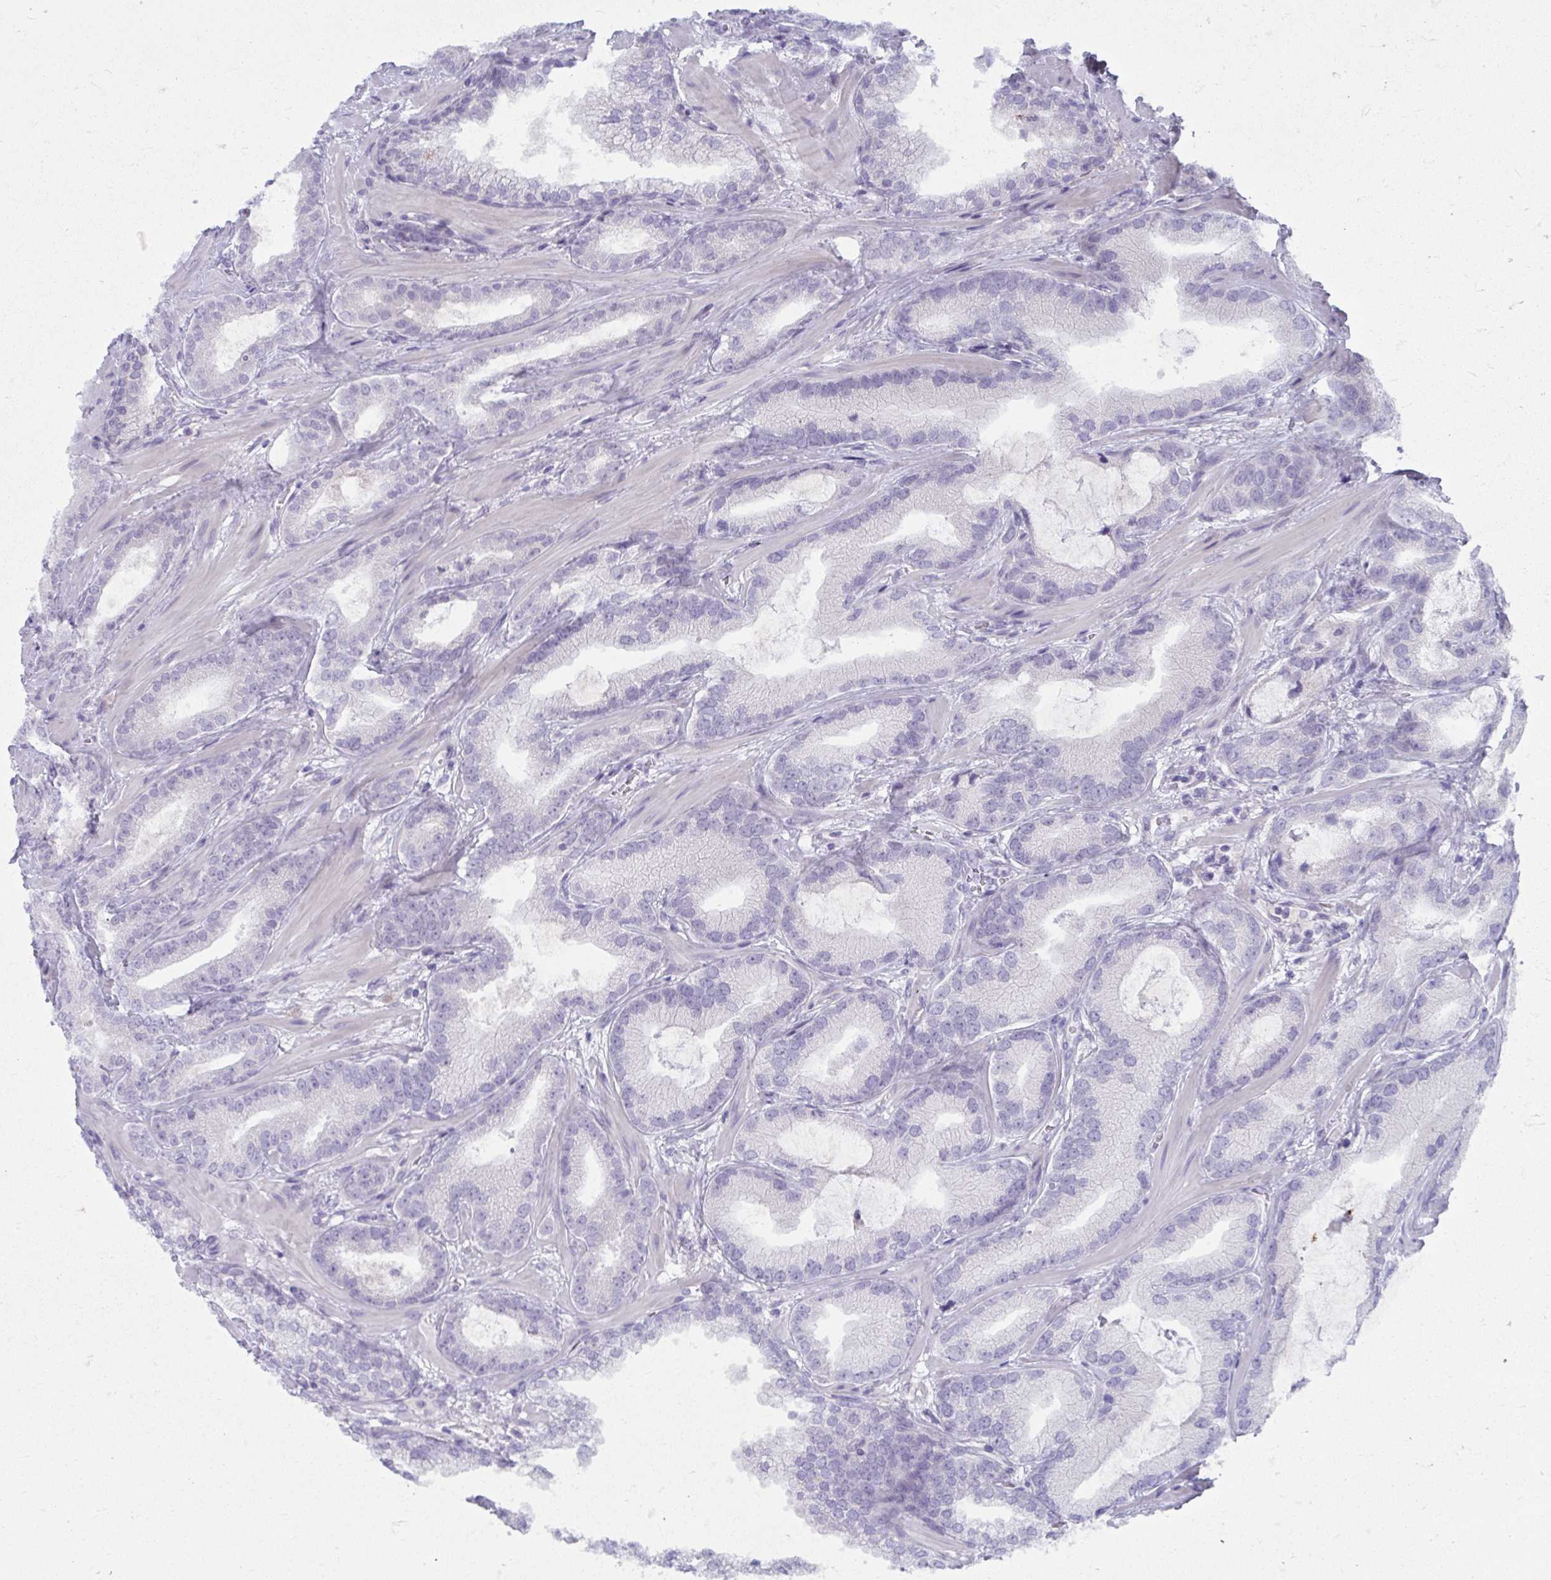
{"staining": {"intensity": "negative", "quantity": "none", "location": "none"}, "tissue": "prostate cancer", "cell_type": "Tumor cells", "image_type": "cancer", "snomed": [{"axis": "morphology", "description": "Adenocarcinoma, Low grade"}, {"axis": "topography", "description": "Prostate"}], "caption": "This photomicrograph is of adenocarcinoma (low-grade) (prostate) stained with immunohistochemistry (IHC) to label a protein in brown with the nuclei are counter-stained blue. There is no positivity in tumor cells.", "gene": "UGT3A2", "patient": {"sex": "male", "age": 62}}